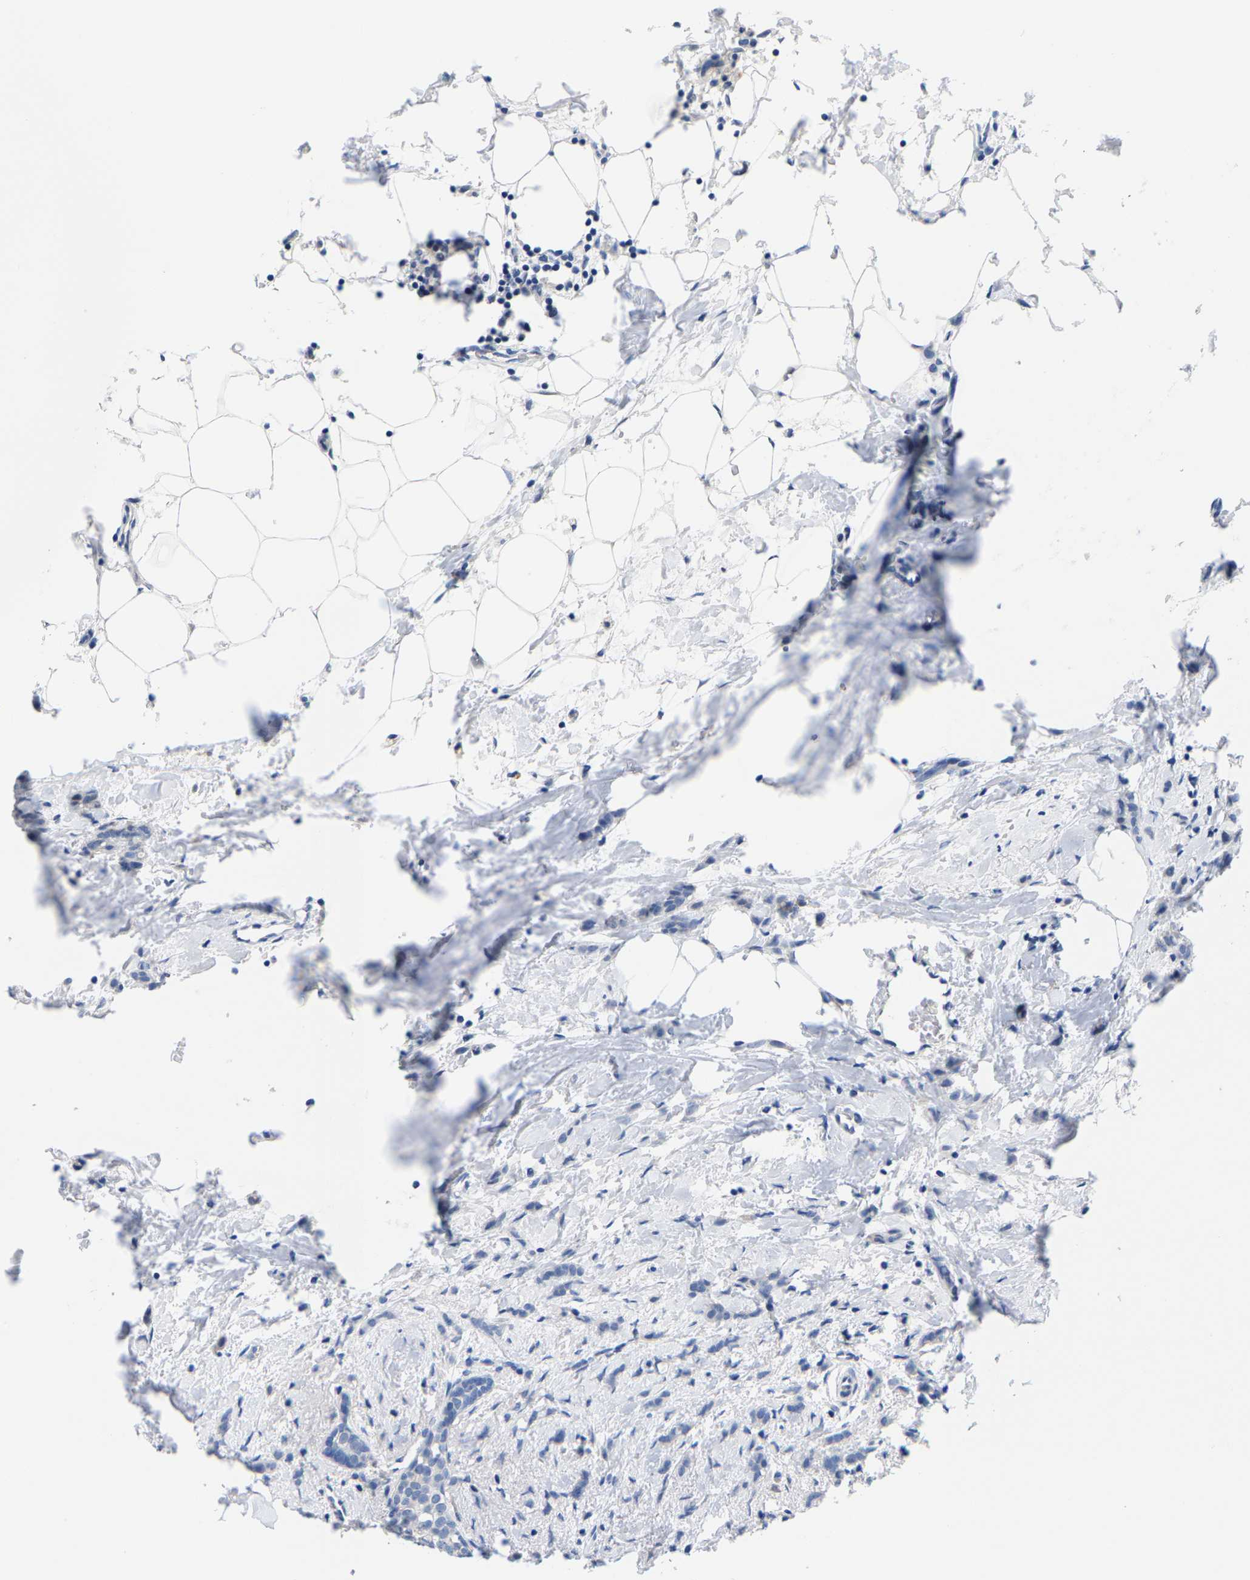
{"staining": {"intensity": "negative", "quantity": "none", "location": "none"}, "tissue": "breast cancer", "cell_type": "Tumor cells", "image_type": "cancer", "snomed": [{"axis": "morphology", "description": "Lobular carcinoma, in situ"}, {"axis": "morphology", "description": "Lobular carcinoma"}, {"axis": "topography", "description": "Breast"}], "caption": "DAB immunohistochemical staining of breast lobular carcinoma in situ demonstrates no significant positivity in tumor cells. (DAB (3,3'-diaminobenzidine) immunohistochemistry (IHC) with hematoxylin counter stain).", "gene": "KLHL1", "patient": {"sex": "female", "age": 41}}